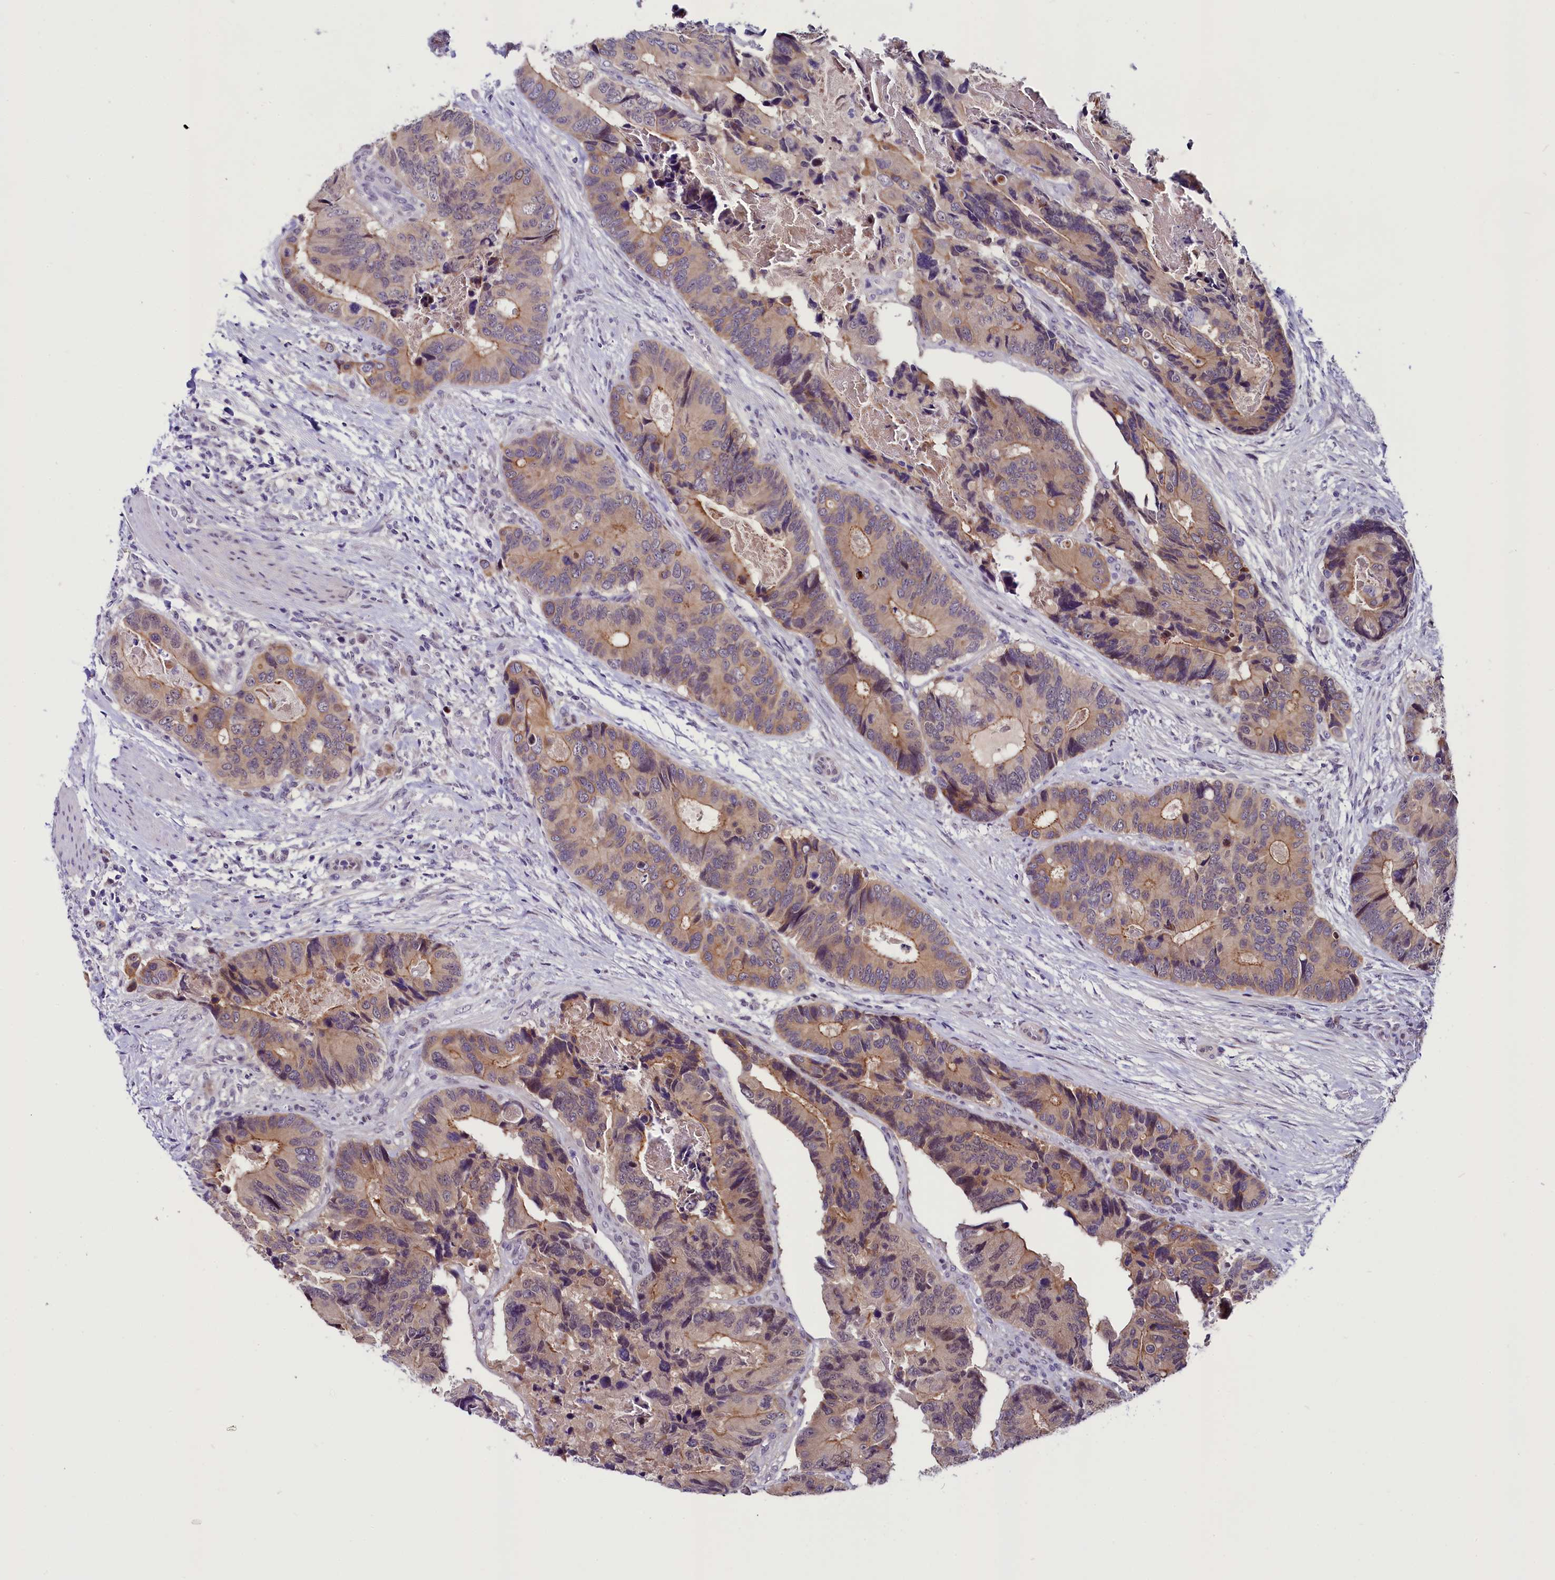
{"staining": {"intensity": "weak", "quantity": "25%-75%", "location": "cytoplasmic/membranous"}, "tissue": "colorectal cancer", "cell_type": "Tumor cells", "image_type": "cancer", "snomed": [{"axis": "morphology", "description": "Adenocarcinoma, NOS"}, {"axis": "topography", "description": "Colon"}], "caption": "Colorectal cancer was stained to show a protein in brown. There is low levels of weak cytoplasmic/membranous positivity in approximately 25%-75% of tumor cells.", "gene": "CCDC106", "patient": {"sex": "male", "age": 84}}